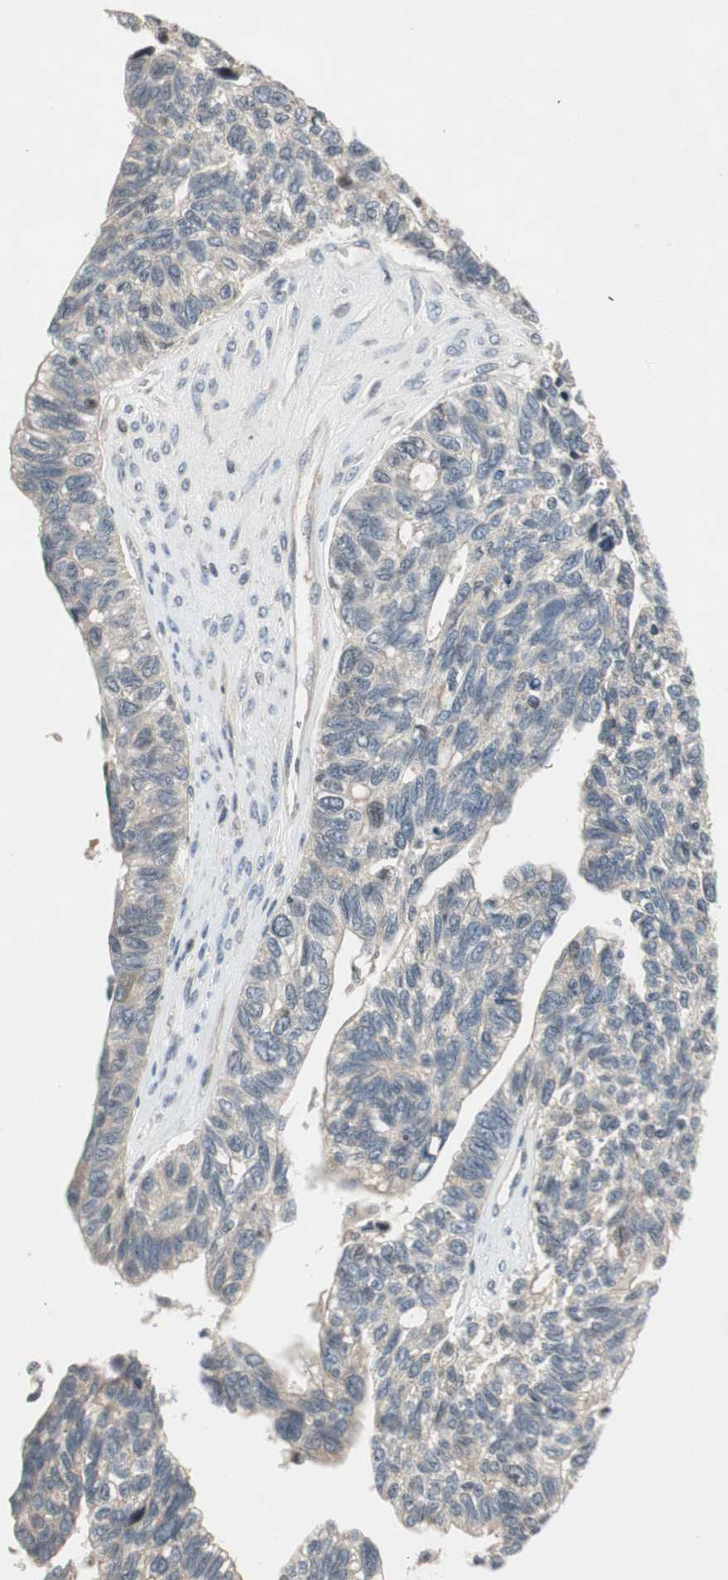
{"staining": {"intensity": "weak", "quantity": "<25%", "location": "cytoplasmic/membranous"}, "tissue": "ovarian cancer", "cell_type": "Tumor cells", "image_type": "cancer", "snomed": [{"axis": "morphology", "description": "Cystadenocarcinoma, serous, NOS"}, {"axis": "topography", "description": "Ovary"}], "caption": "High magnification brightfield microscopy of ovarian cancer stained with DAB (brown) and counterstained with hematoxylin (blue): tumor cells show no significant positivity. Brightfield microscopy of immunohistochemistry stained with DAB (brown) and hematoxylin (blue), captured at high magnification.", "gene": "GCLM", "patient": {"sex": "female", "age": 79}}